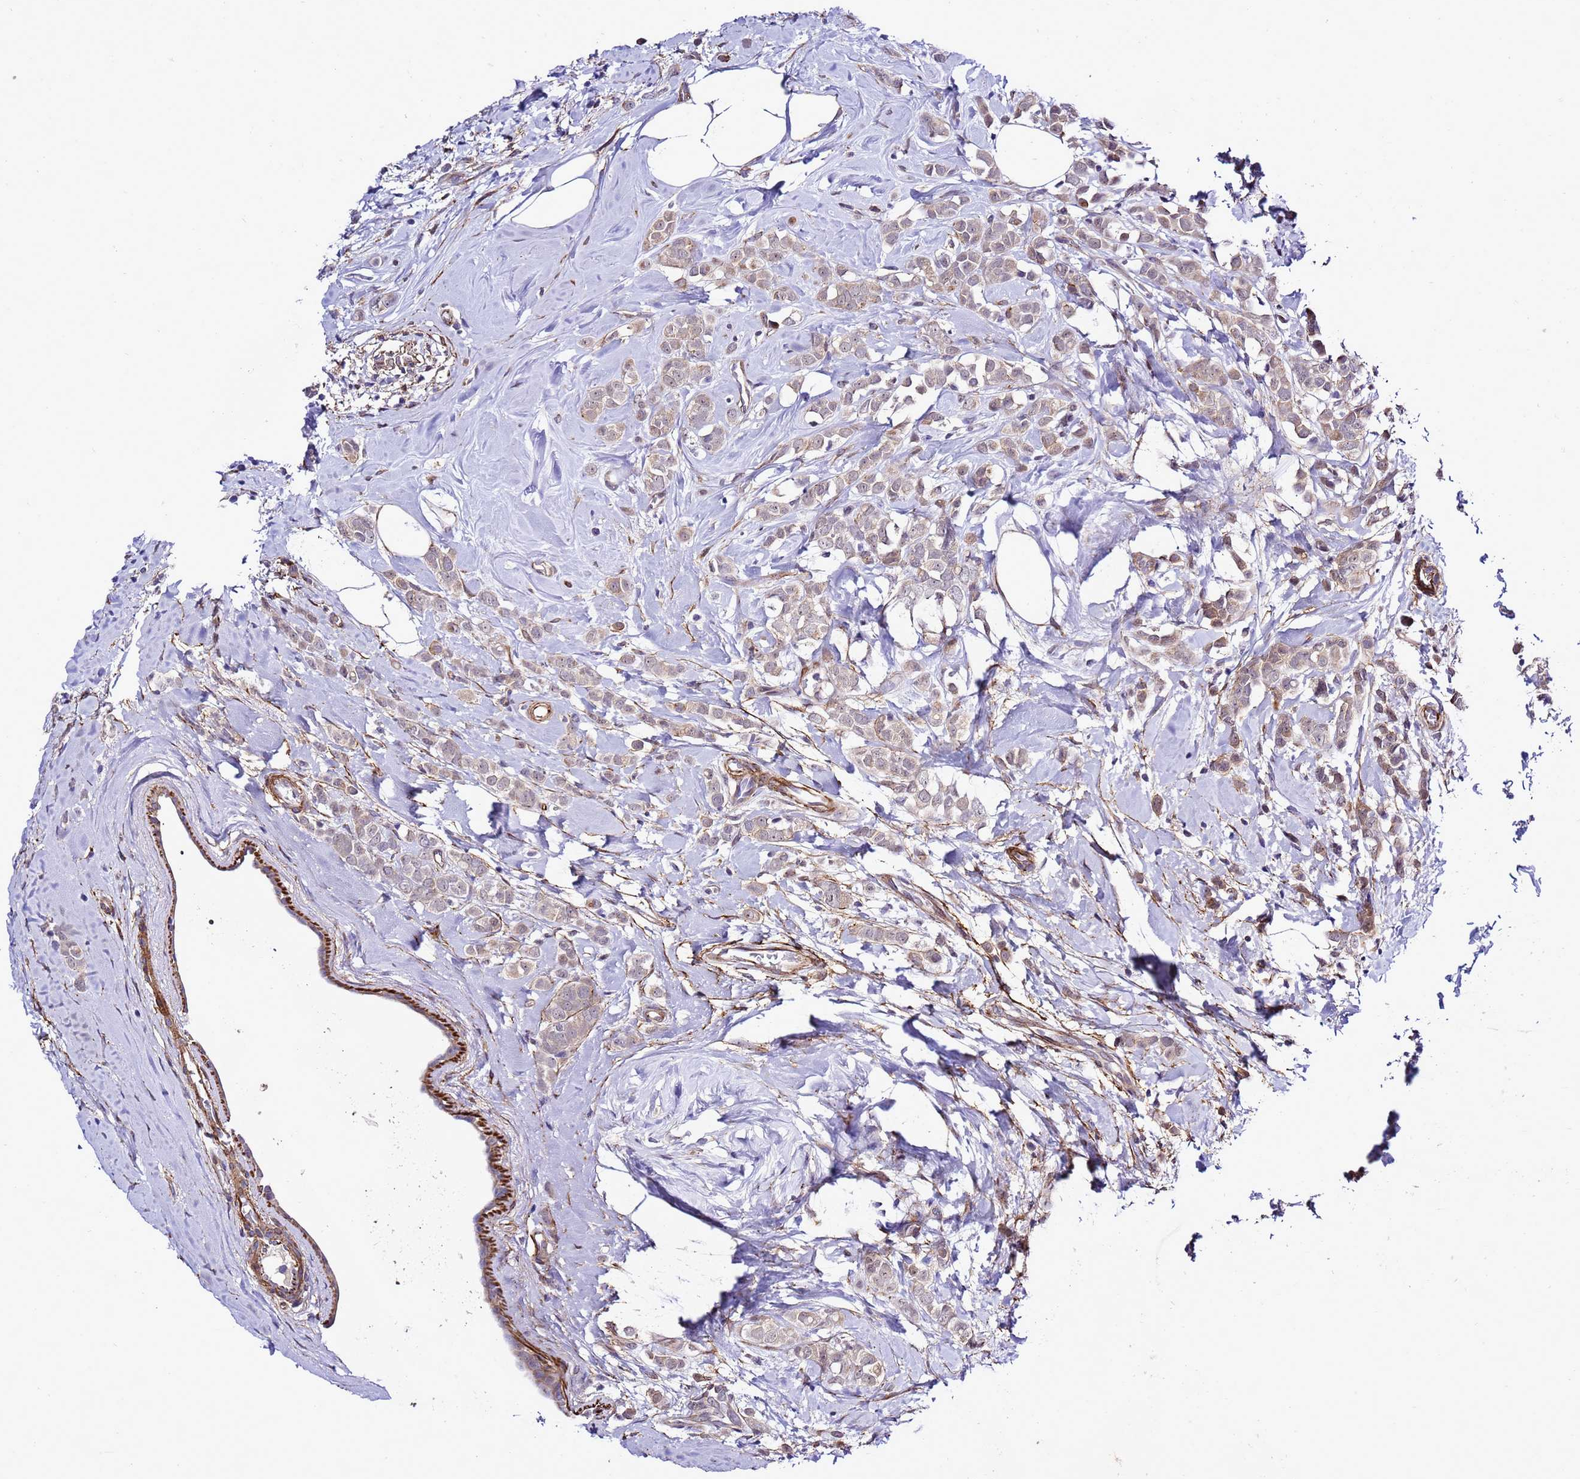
{"staining": {"intensity": "weak", "quantity": ">75%", "location": "cytoplasmic/membranous"}, "tissue": "breast cancer", "cell_type": "Tumor cells", "image_type": "cancer", "snomed": [{"axis": "morphology", "description": "Lobular carcinoma"}, {"axis": "topography", "description": "Breast"}], "caption": "Breast cancer was stained to show a protein in brown. There is low levels of weak cytoplasmic/membranous staining in about >75% of tumor cells. Ihc stains the protein of interest in brown and the nuclei are stained blue.", "gene": "GZF1", "patient": {"sex": "female", "age": 47}}